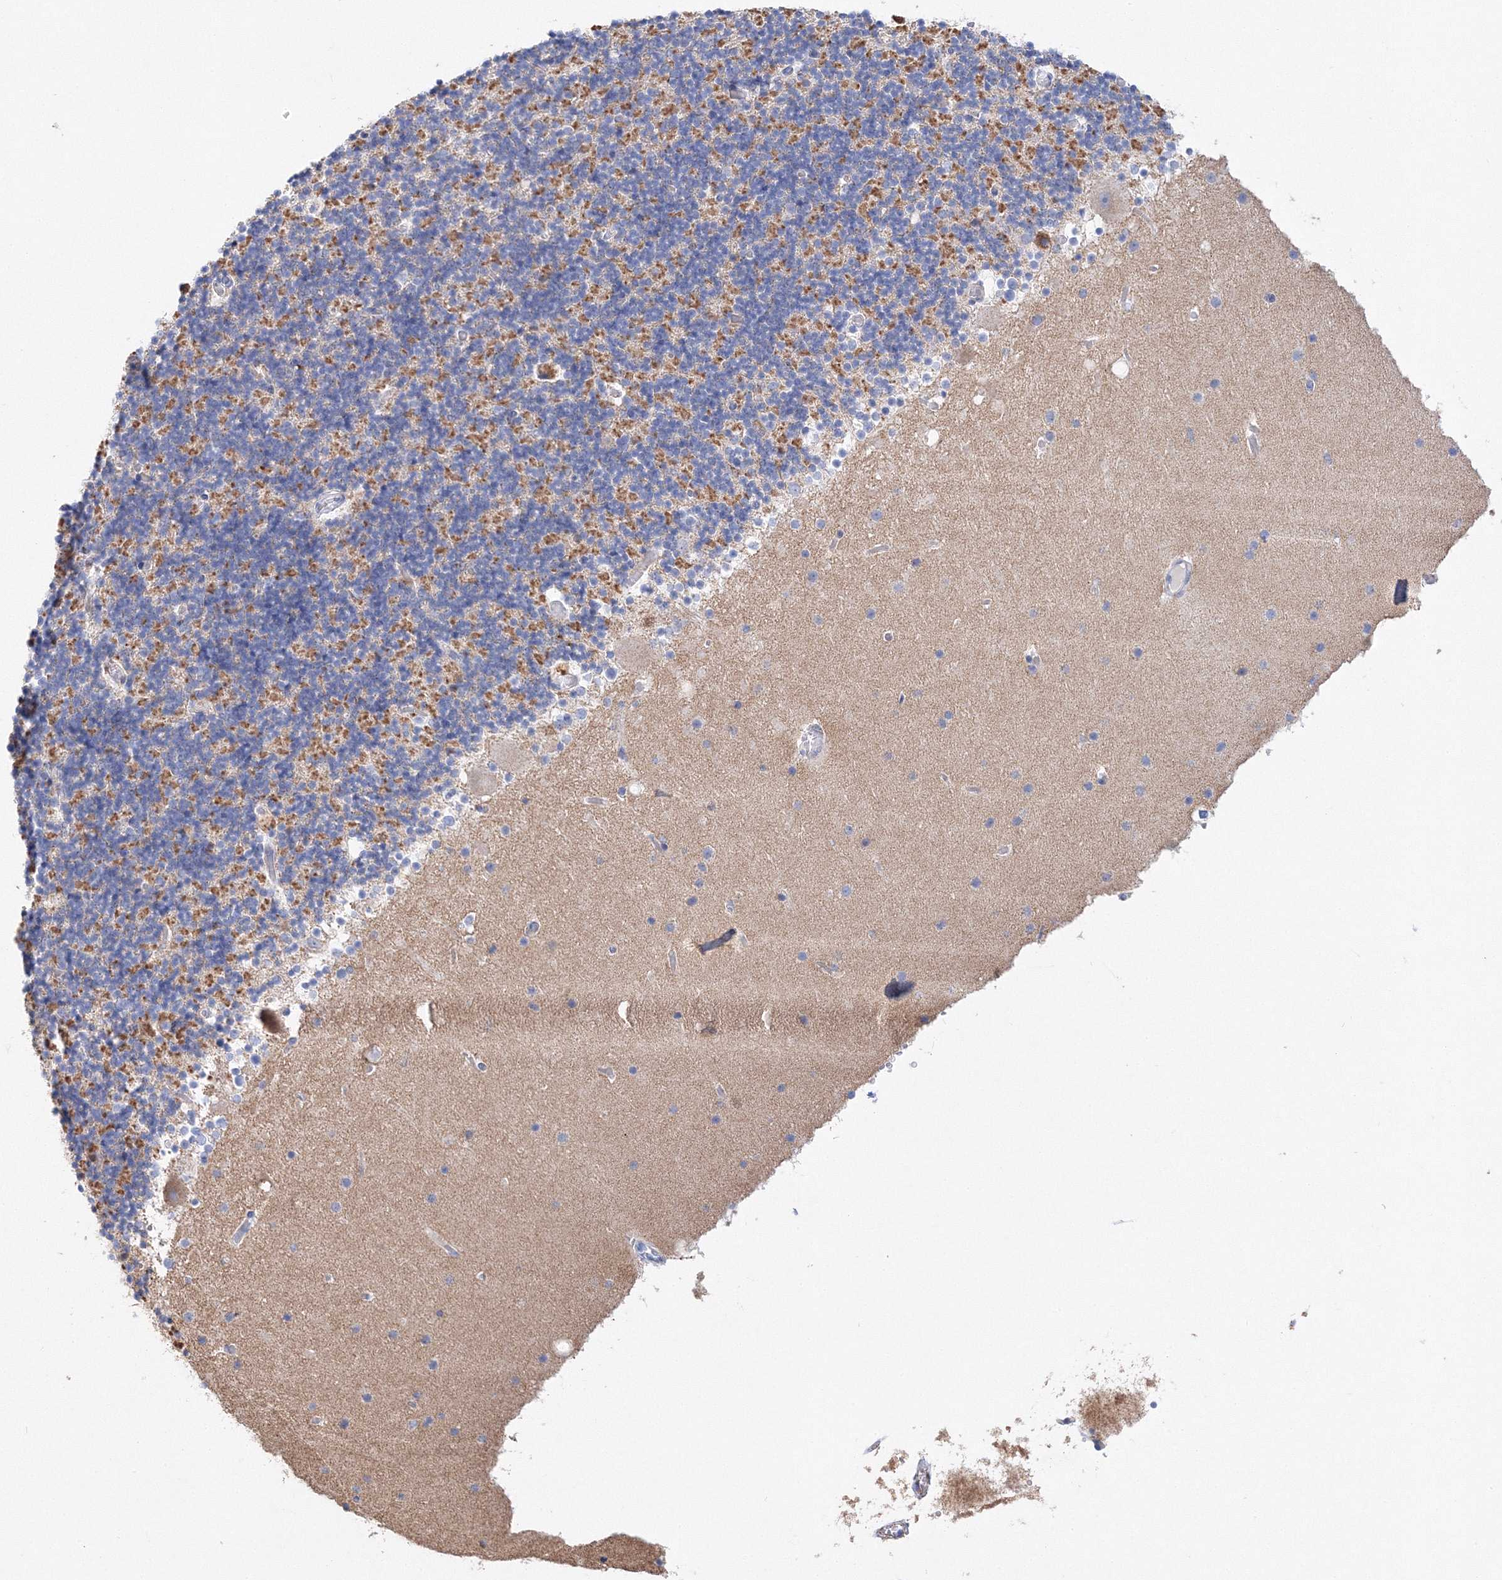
{"staining": {"intensity": "moderate", "quantity": "25%-75%", "location": "cytoplasmic/membranous"}, "tissue": "cerebellum", "cell_type": "Cells in granular layer", "image_type": "normal", "snomed": [{"axis": "morphology", "description": "Normal tissue, NOS"}, {"axis": "topography", "description": "Cerebellum"}], "caption": "Immunohistochemistry histopathology image of normal cerebellum: cerebellum stained using immunohistochemistry shows medium levels of moderate protein expression localized specifically in the cytoplasmic/membranous of cells in granular layer, appearing as a cytoplasmic/membranous brown color.", "gene": "MERTK", "patient": {"sex": "male", "age": 57}}